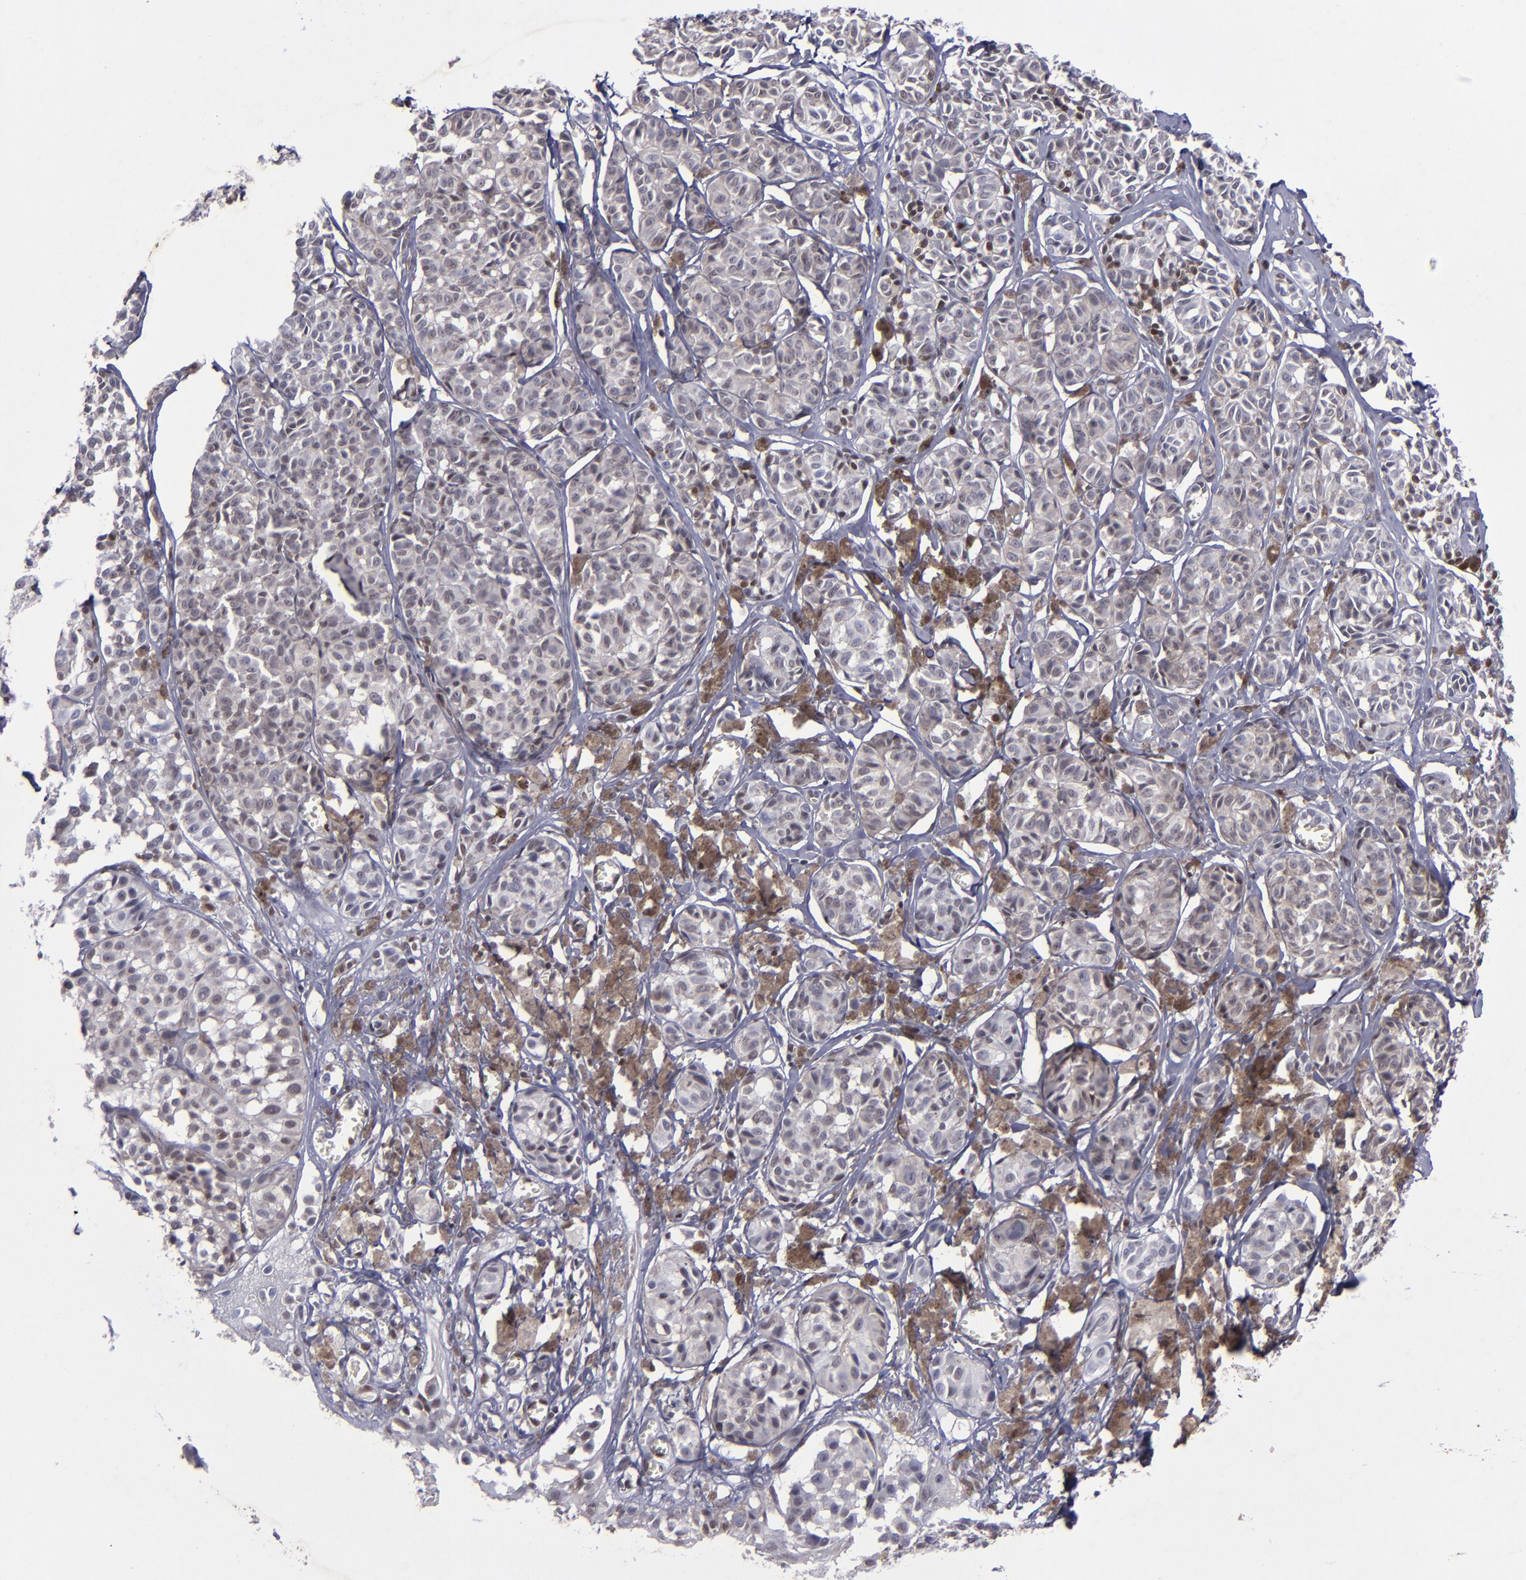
{"staining": {"intensity": "negative", "quantity": "none", "location": "none"}, "tissue": "melanoma", "cell_type": "Tumor cells", "image_type": "cancer", "snomed": [{"axis": "morphology", "description": "Malignant melanoma, NOS"}, {"axis": "topography", "description": "Skin"}], "caption": "Tumor cells are negative for brown protein staining in melanoma.", "gene": "MGMT", "patient": {"sex": "male", "age": 76}}